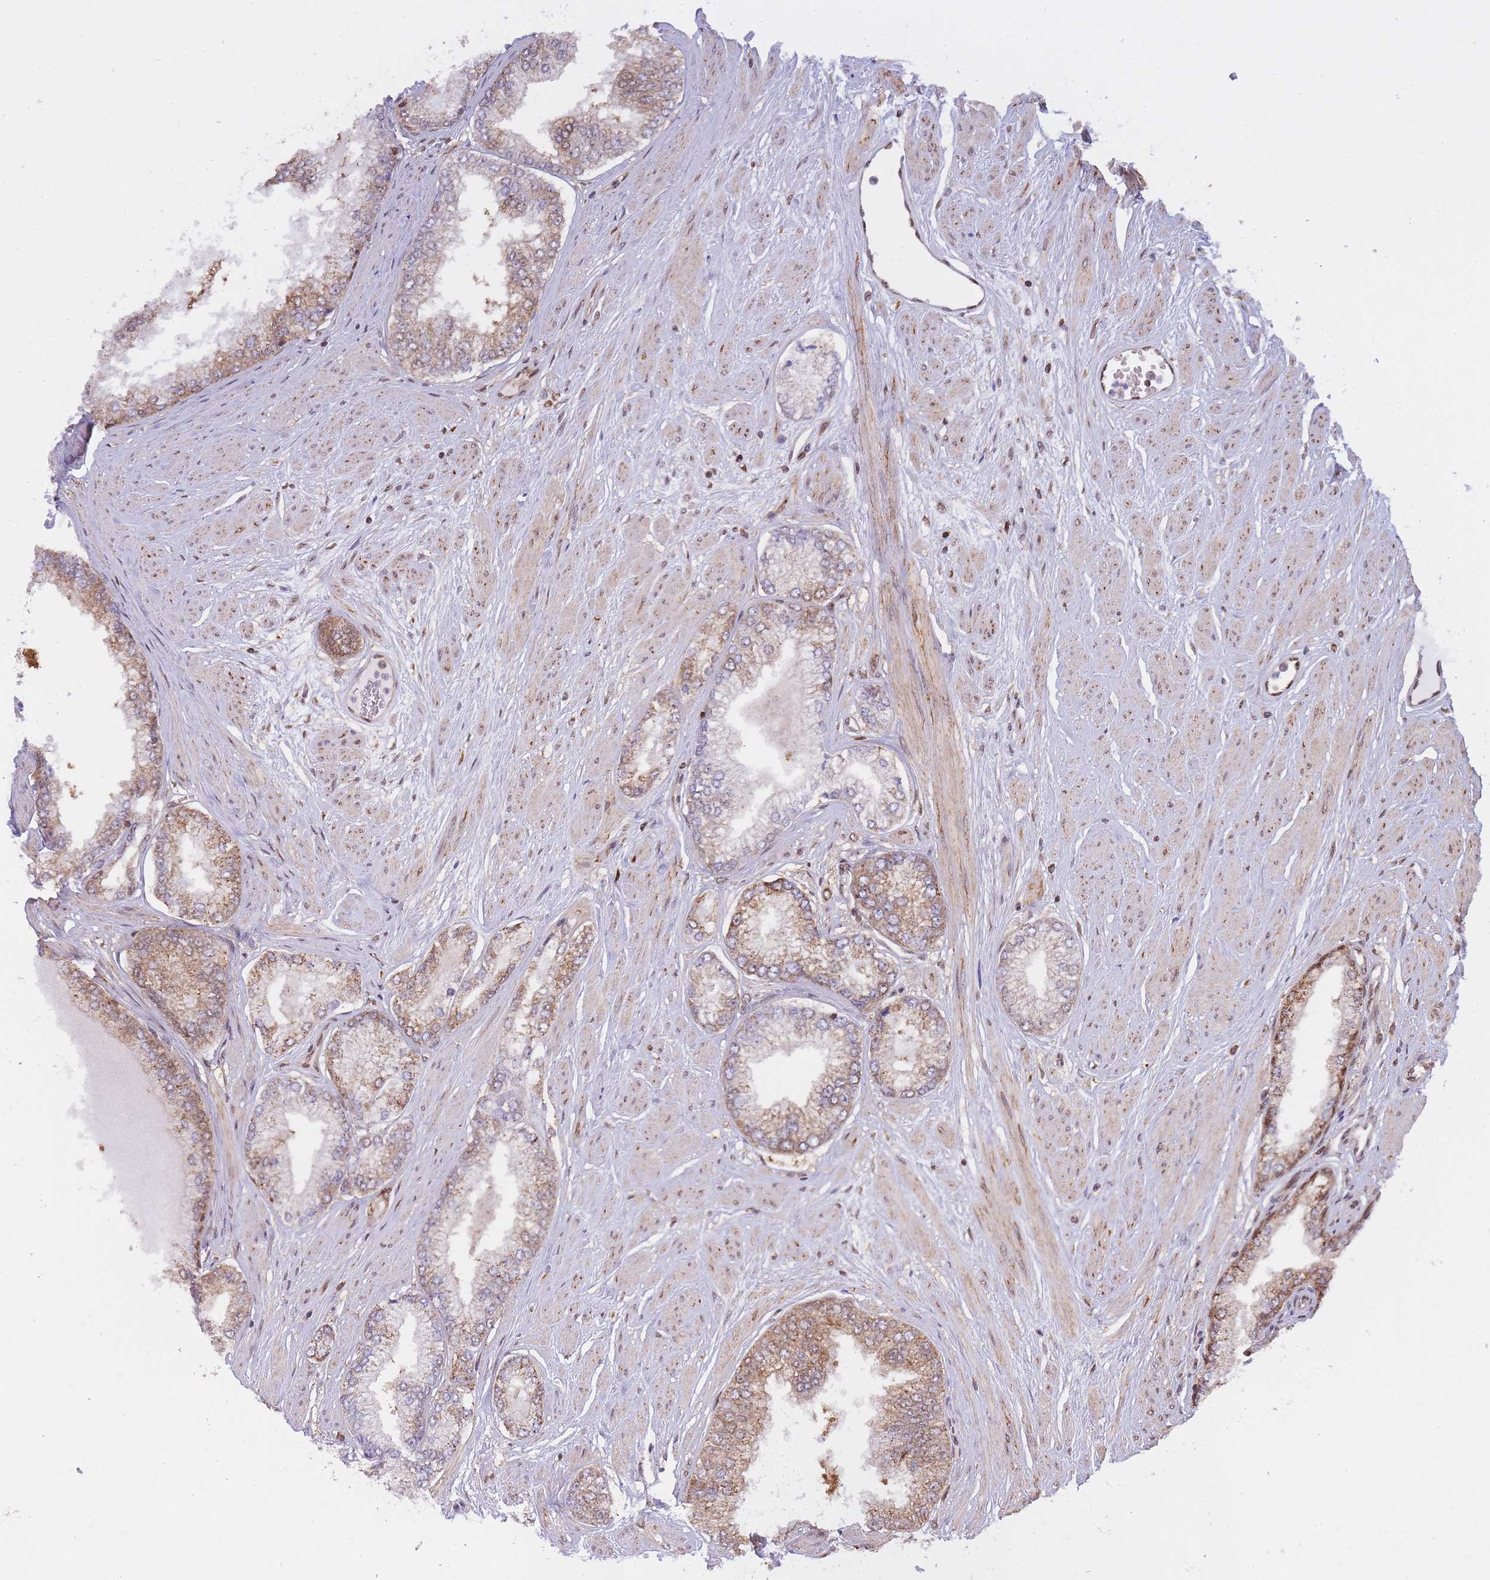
{"staining": {"intensity": "moderate", "quantity": "<25%", "location": "cytoplasmic/membranous"}, "tissue": "prostate cancer", "cell_type": "Tumor cells", "image_type": "cancer", "snomed": [{"axis": "morphology", "description": "Adenocarcinoma, Low grade"}, {"axis": "topography", "description": "Prostate"}], "caption": "A brown stain labels moderate cytoplasmic/membranous expression of a protein in human prostate cancer (low-grade adenocarcinoma) tumor cells. Using DAB (brown) and hematoxylin (blue) stains, captured at high magnification using brightfield microscopy.", "gene": "NSFL1C", "patient": {"sex": "male", "age": 55}}